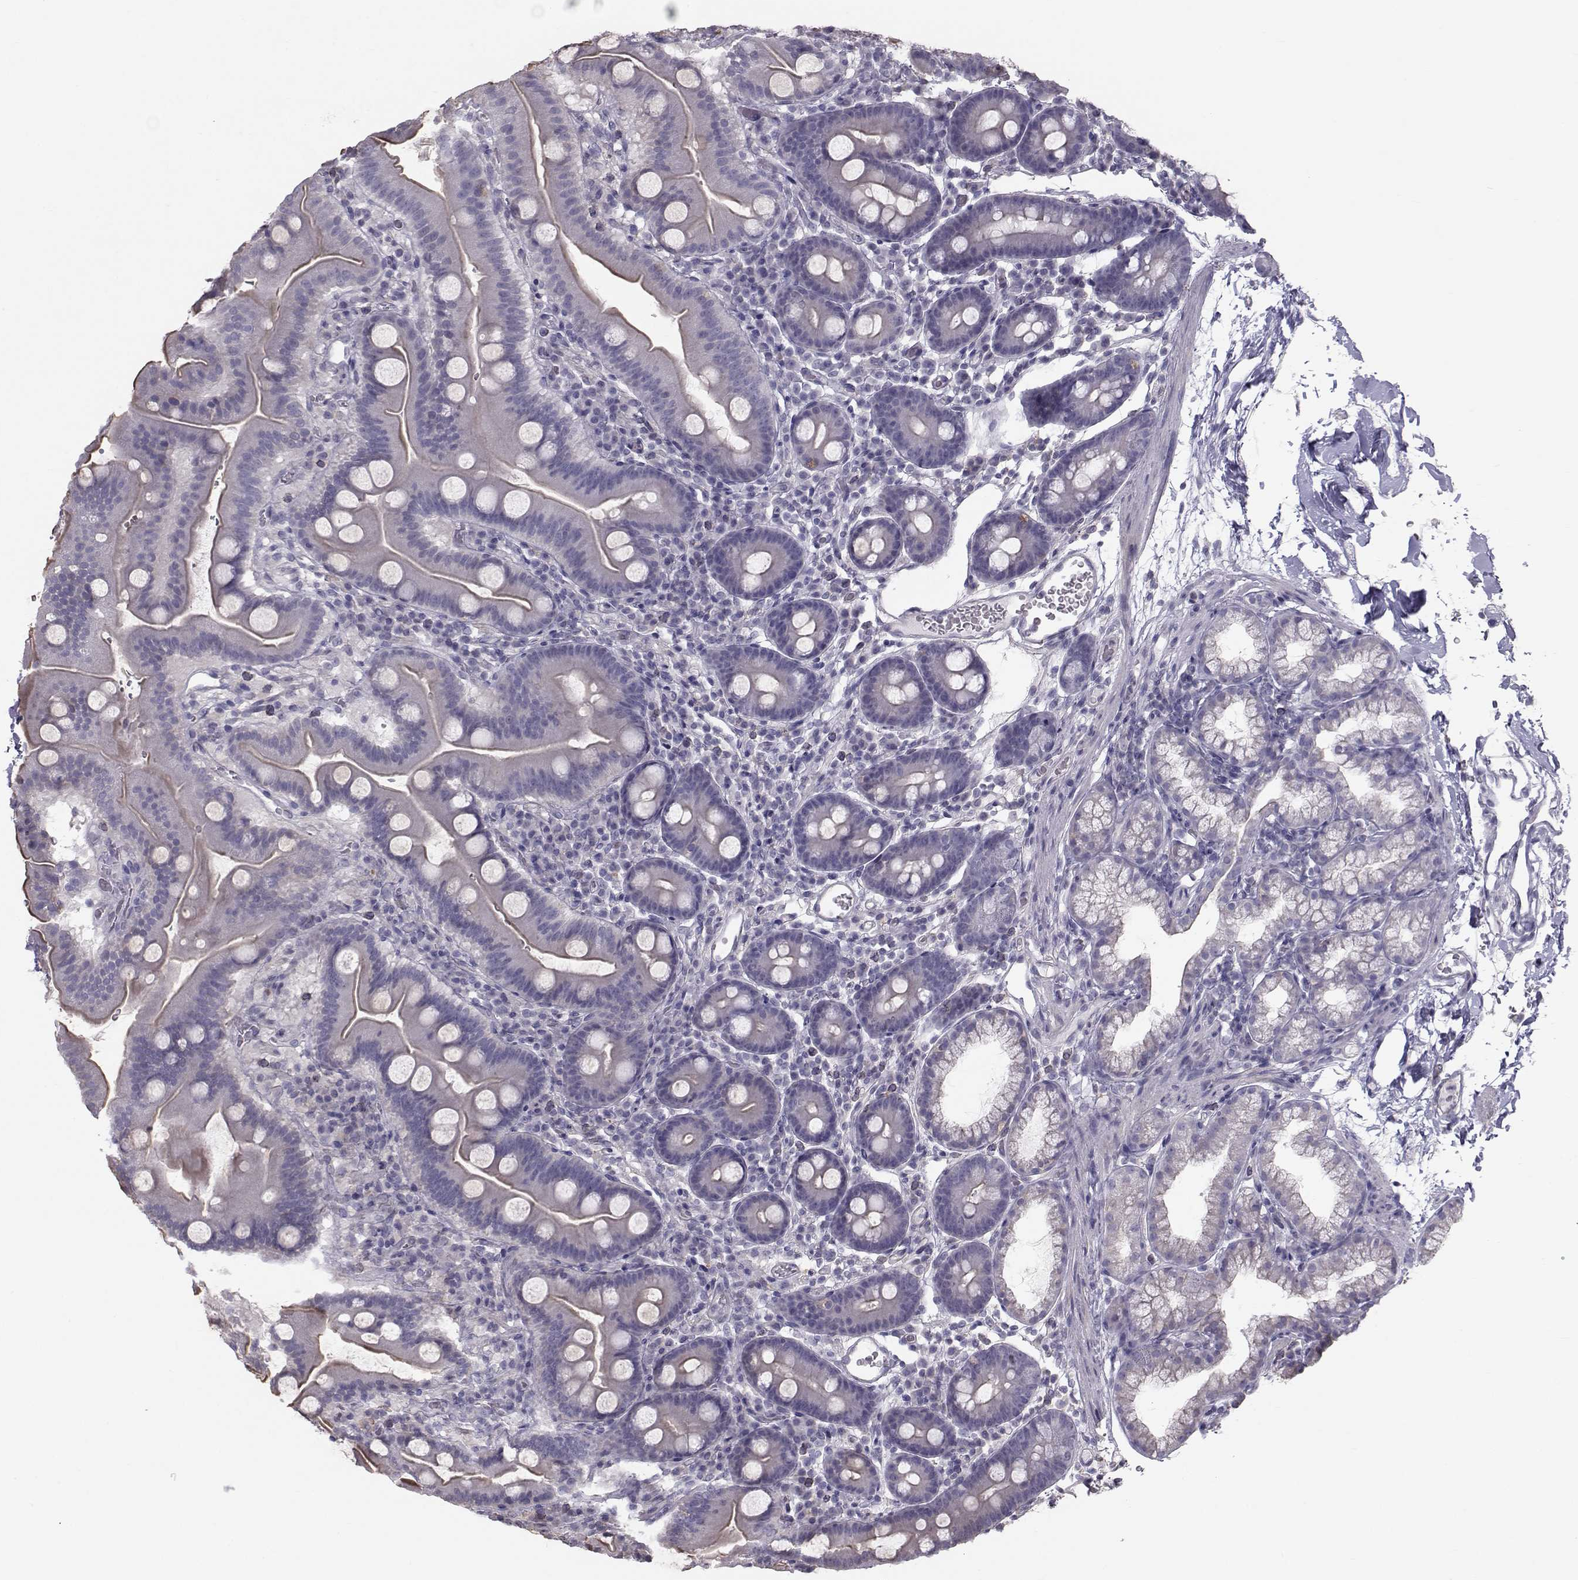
{"staining": {"intensity": "negative", "quantity": "none", "location": "none"}, "tissue": "duodenum", "cell_type": "Glandular cells", "image_type": "normal", "snomed": [{"axis": "morphology", "description": "Normal tissue, NOS"}, {"axis": "topography", "description": "Duodenum"}], "caption": "This is an immunohistochemistry (IHC) histopathology image of benign human duodenum. There is no expression in glandular cells.", "gene": "GARIN3", "patient": {"sex": "male", "age": 59}}